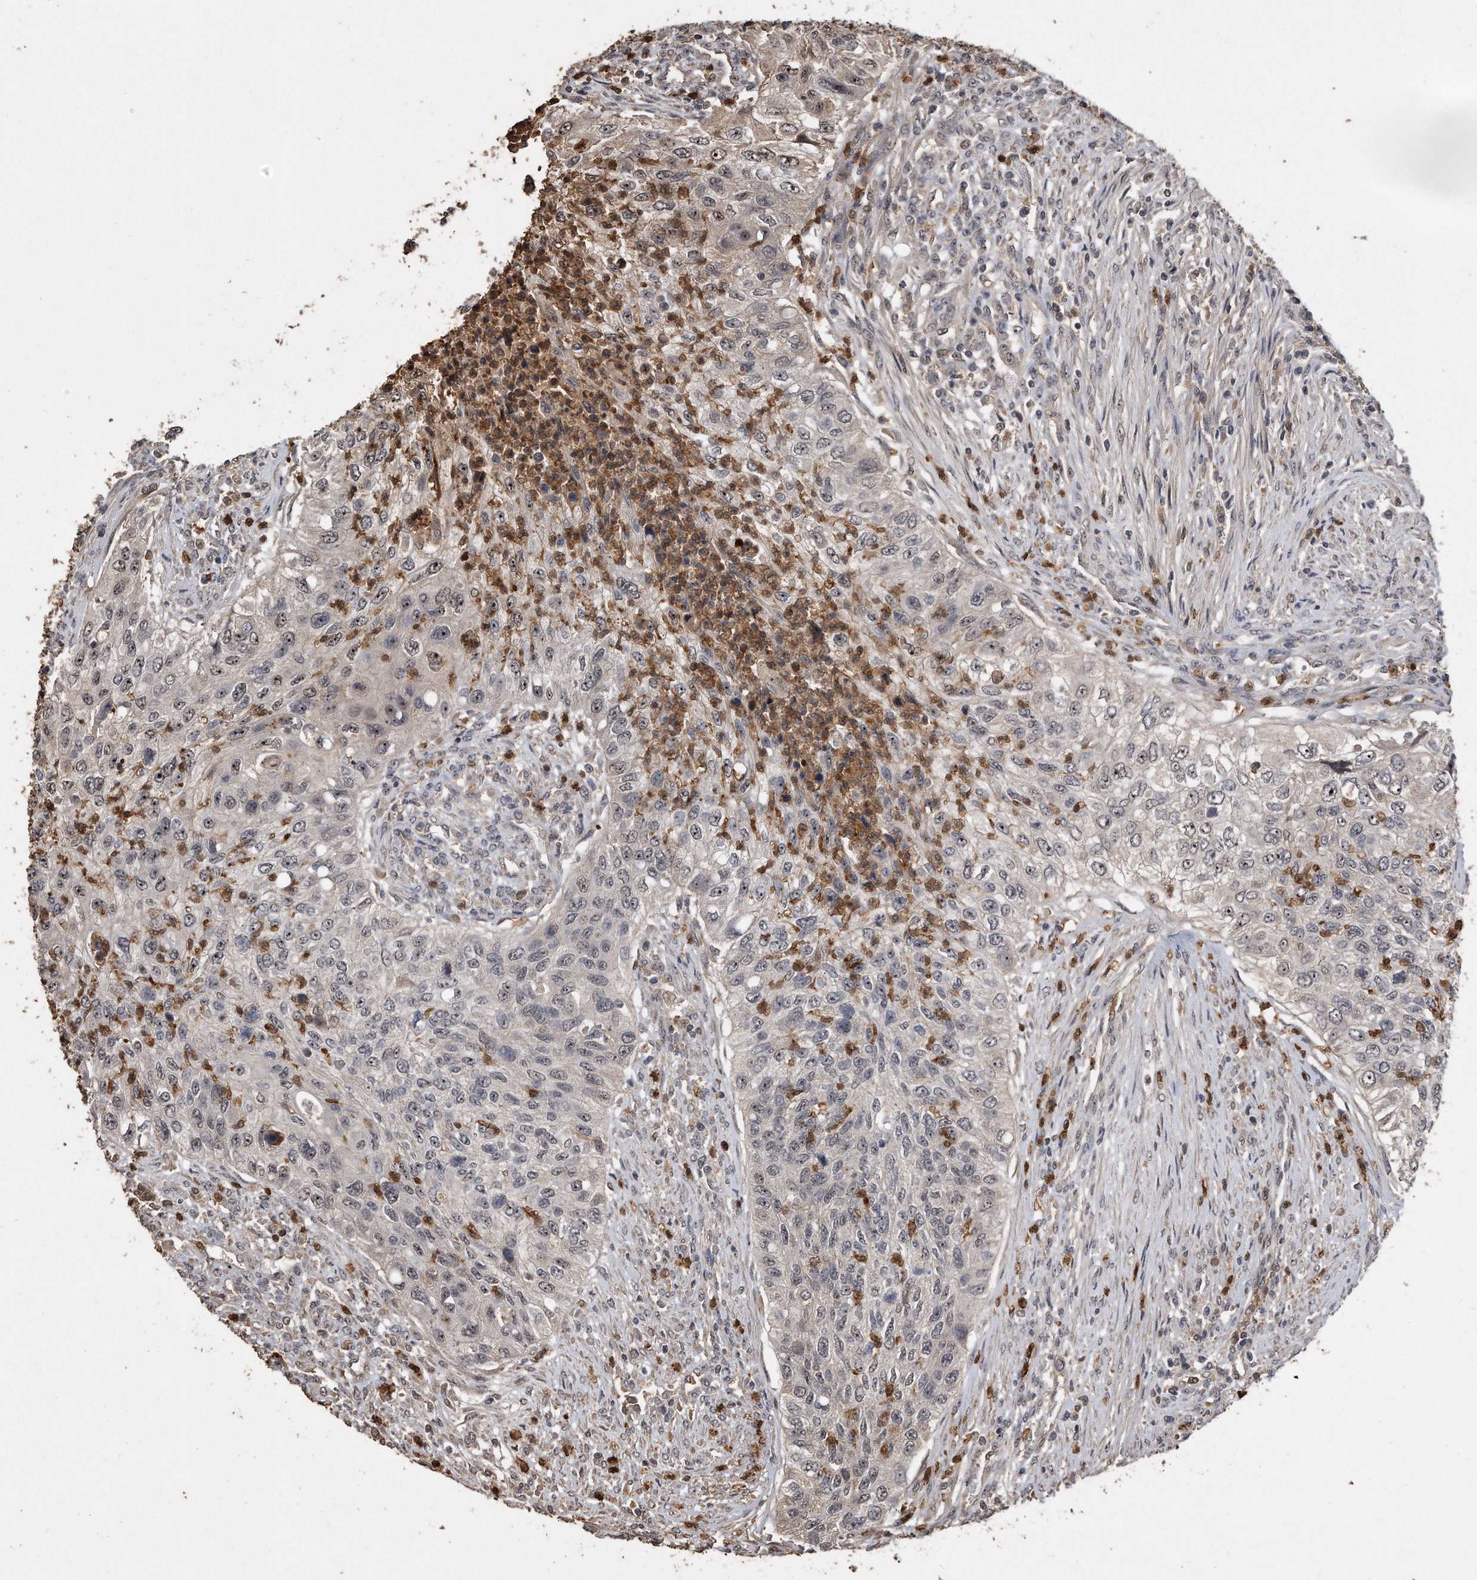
{"staining": {"intensity": "negative", "quantity": "none", "location": "none"}, "tissue": "urothelial cancer", "cell_type": "Tumor cells", "image_type": "cancer", "snomed": [{"axis": "morphology", "description": "Urothelial carcinoma, High grade"}, {"axis": "topography", "description": "Urinary bladder"}], "caption": "Immunohistochemistry (IHC) of human urothelial cancer demonstrates no expression in tumor cells. (Immunohistochemistry, brightfield microscopy, high magnification).", "gene": "PELO", "patient": {"sex": "female", "age": 60}}